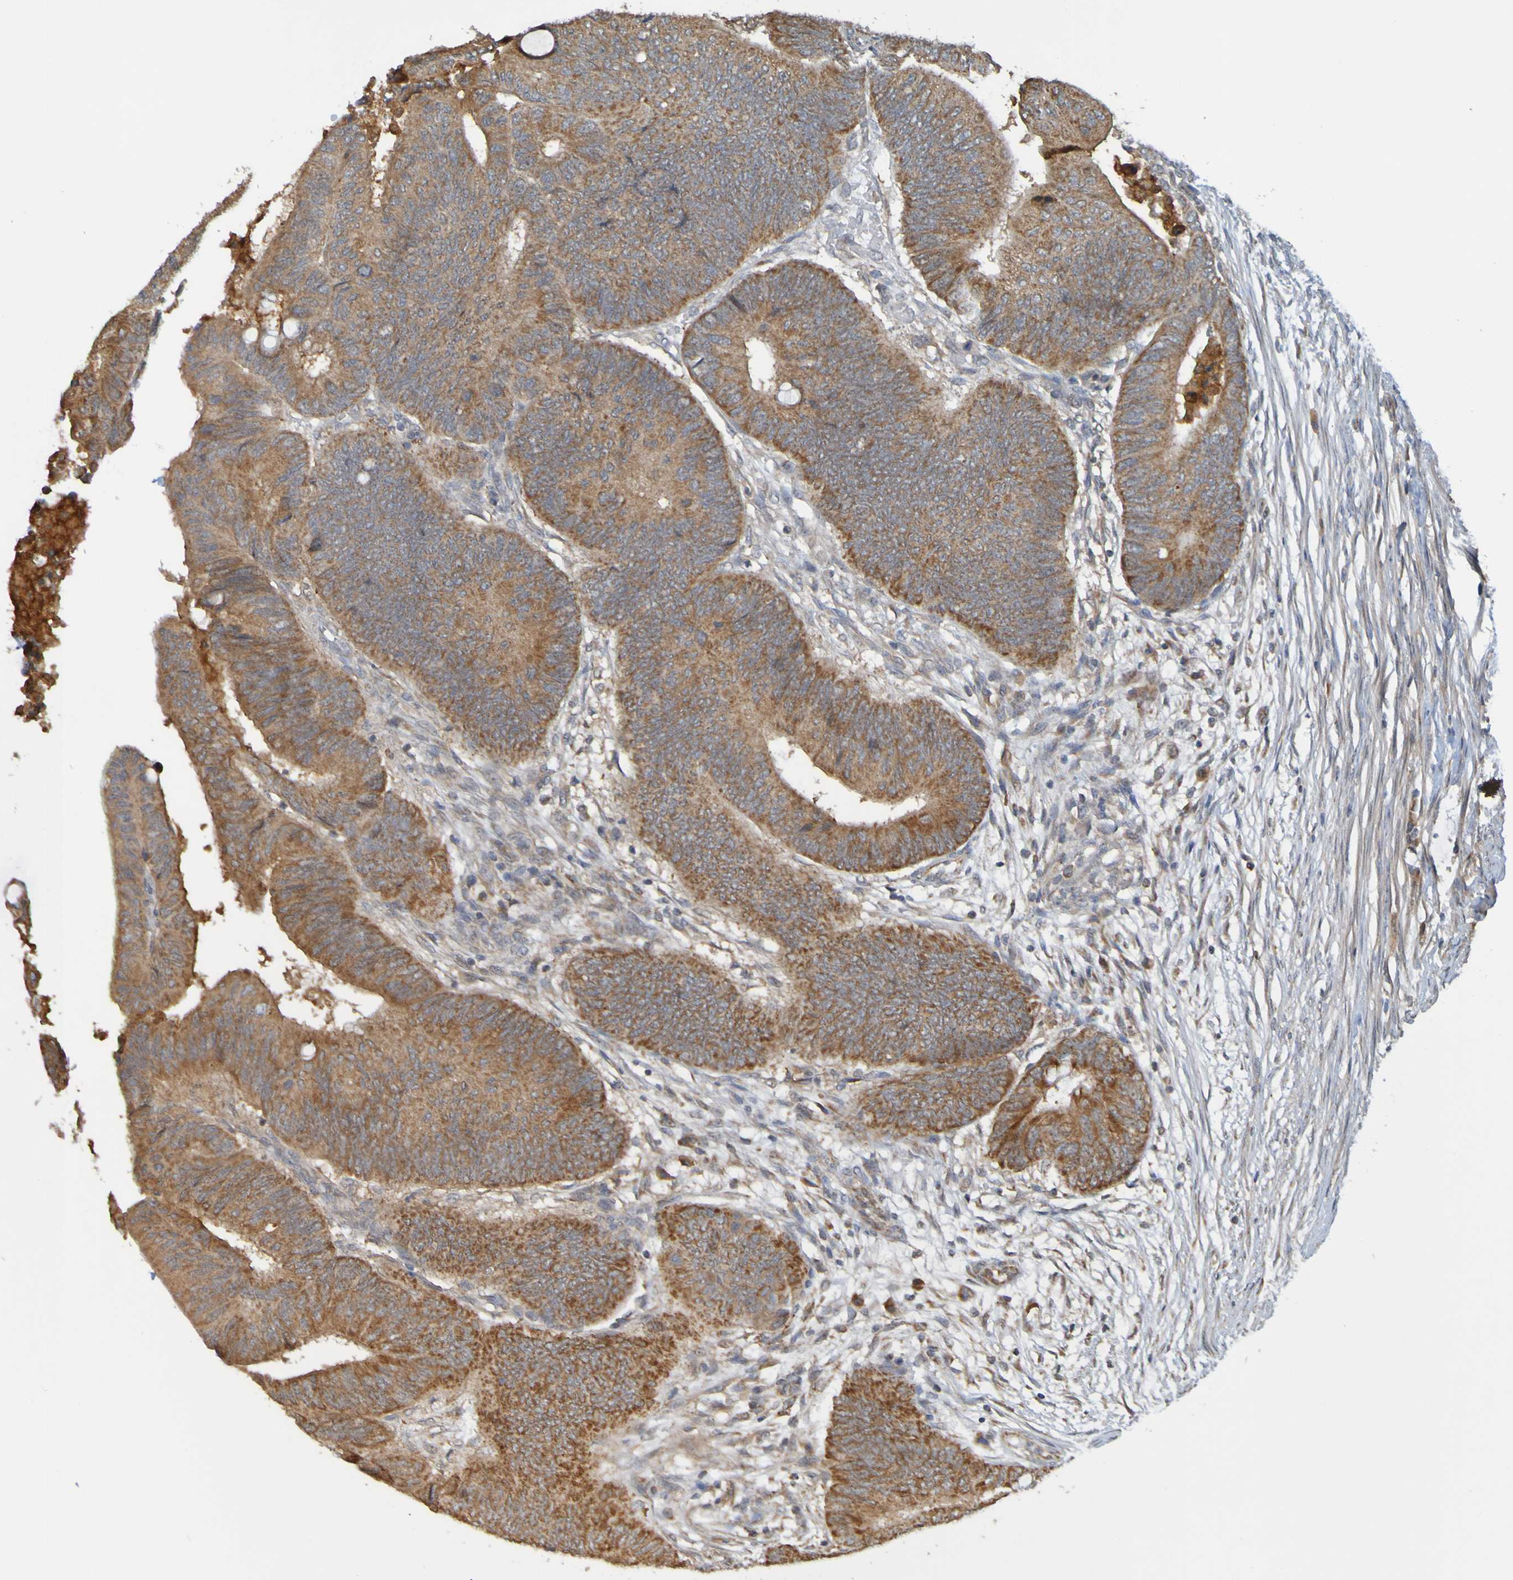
{"staining": {"intensity": "strong", "quantity": ">75%", "location": "cytoplasmic/membranous"}, "tissue": "colorectal cancer", "cell_type": "Tumor cells", "image_type": "cancer", "snomed": [{"axis": "morphology", "description": "Normal tissue, NOS"}, {"axis": "morphology", "description": "Adenocarcinoma, NOS"}, {"axis": "topography", "description": "Rectum"}, {"axis": "topography", "description": "Peripheral nerve tissue"}], "caption": "Approximately >75% of tumor cells in adenocarcinoma (colorectal) display strong cytoplasmic/membranous protein expression as visualized by brown immunohistochemical staining.", "gene": "TMBIM1", "patient": {"sex": "male", "age": 92}}